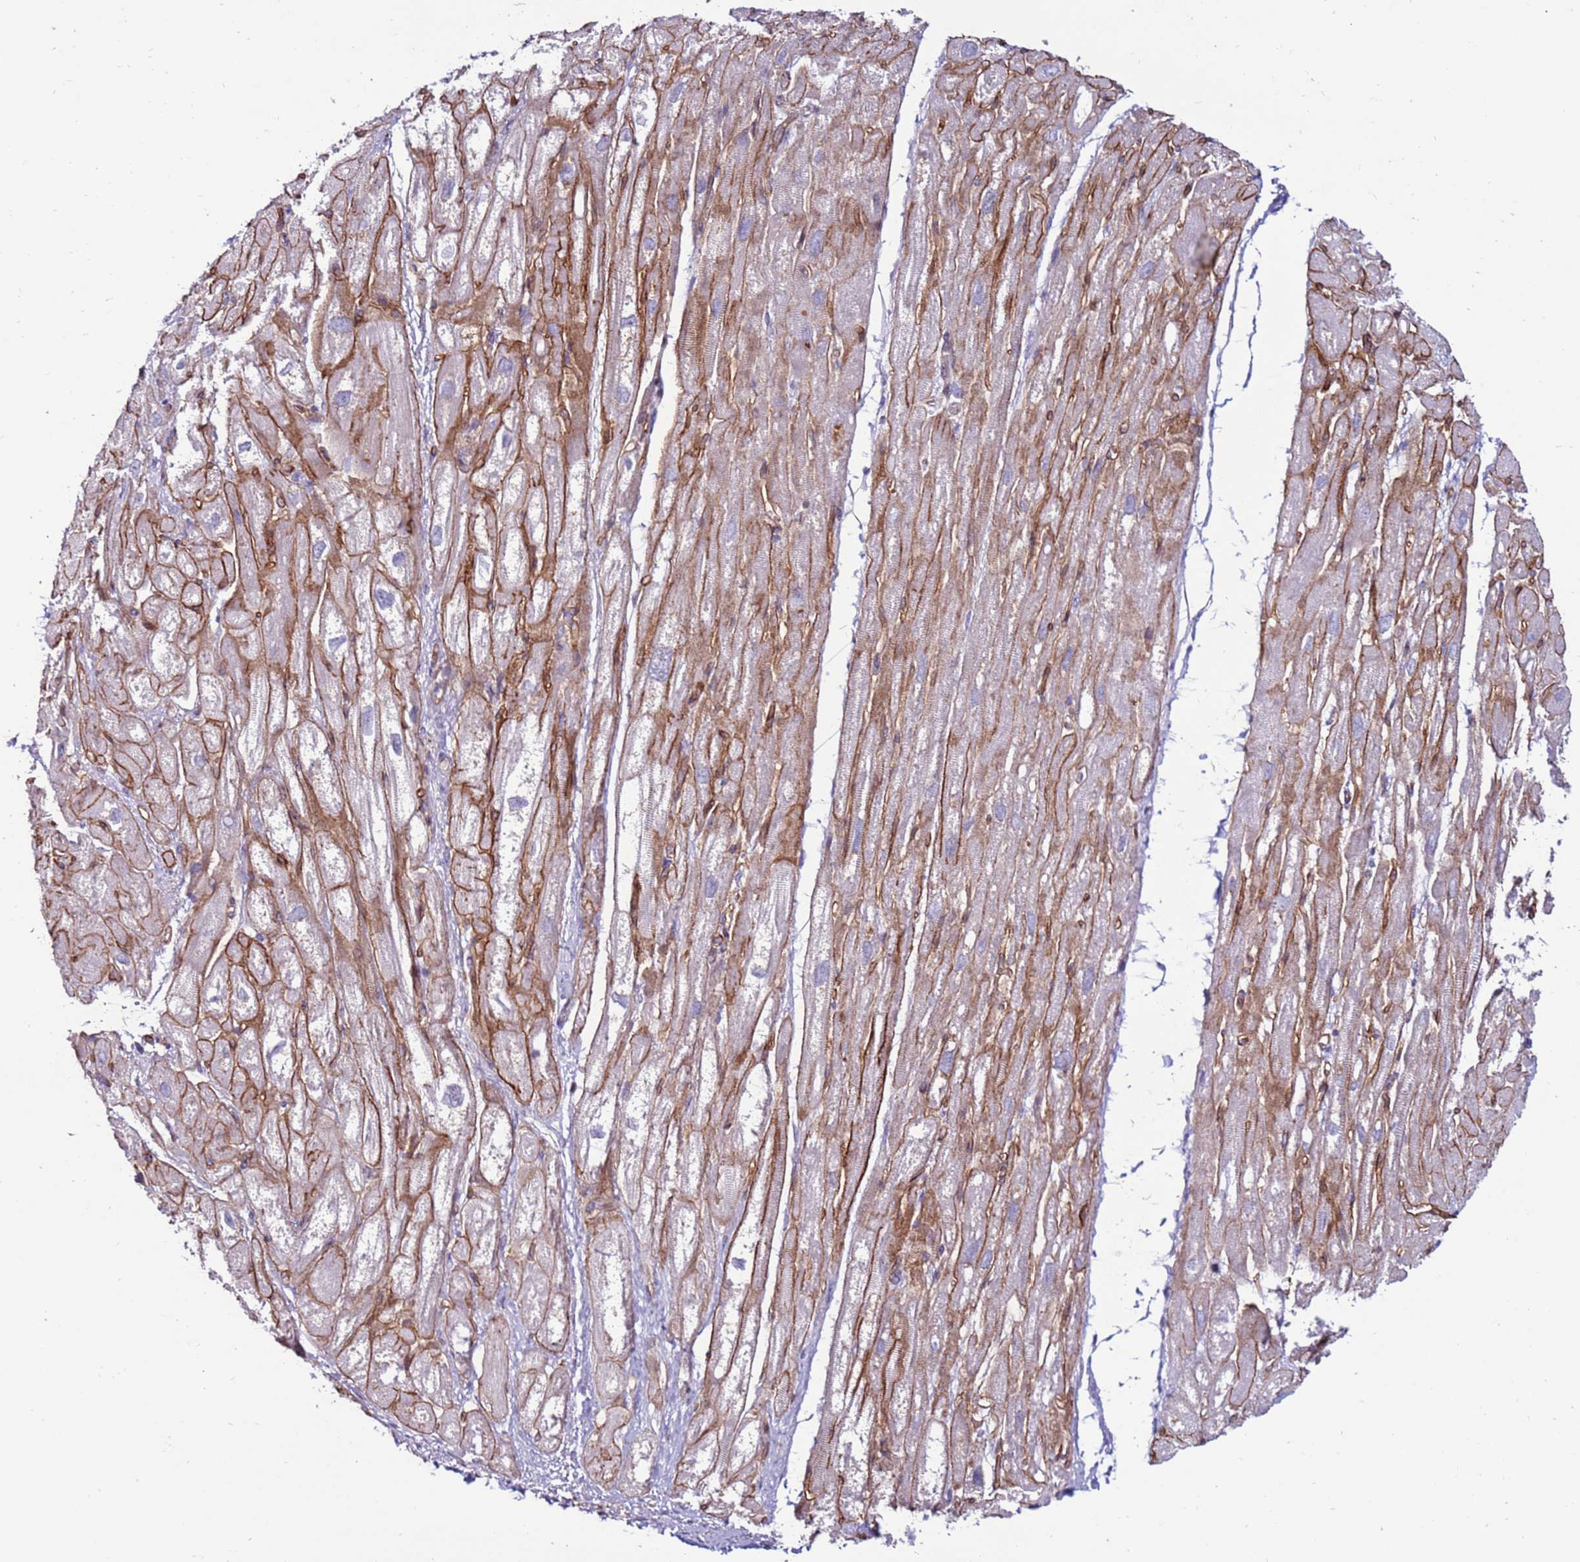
{"staining": {"intensity": "moderate", "quantity": "25%-75%", "location": "cytoplasmic/membranous"}, "tissue": "heart muscle", "cell_type": "Cardiomyocytes", "image_type": "normal", "snomed": [{"axis": "morphology", "description": "Normal tissue, NOS"}, {"axis": "topography", "description": "Heart"}], "caption": "Heart muscle stained with IHC displays moderate cytoplasmic/membranous positivity in approximately 25%-75% of cardiomyocytes. The protein is shown in brown color, while the nuclei are stained blue.", "gene": "CLEC4M", "patient": {"sex": "male", "age": 50}}